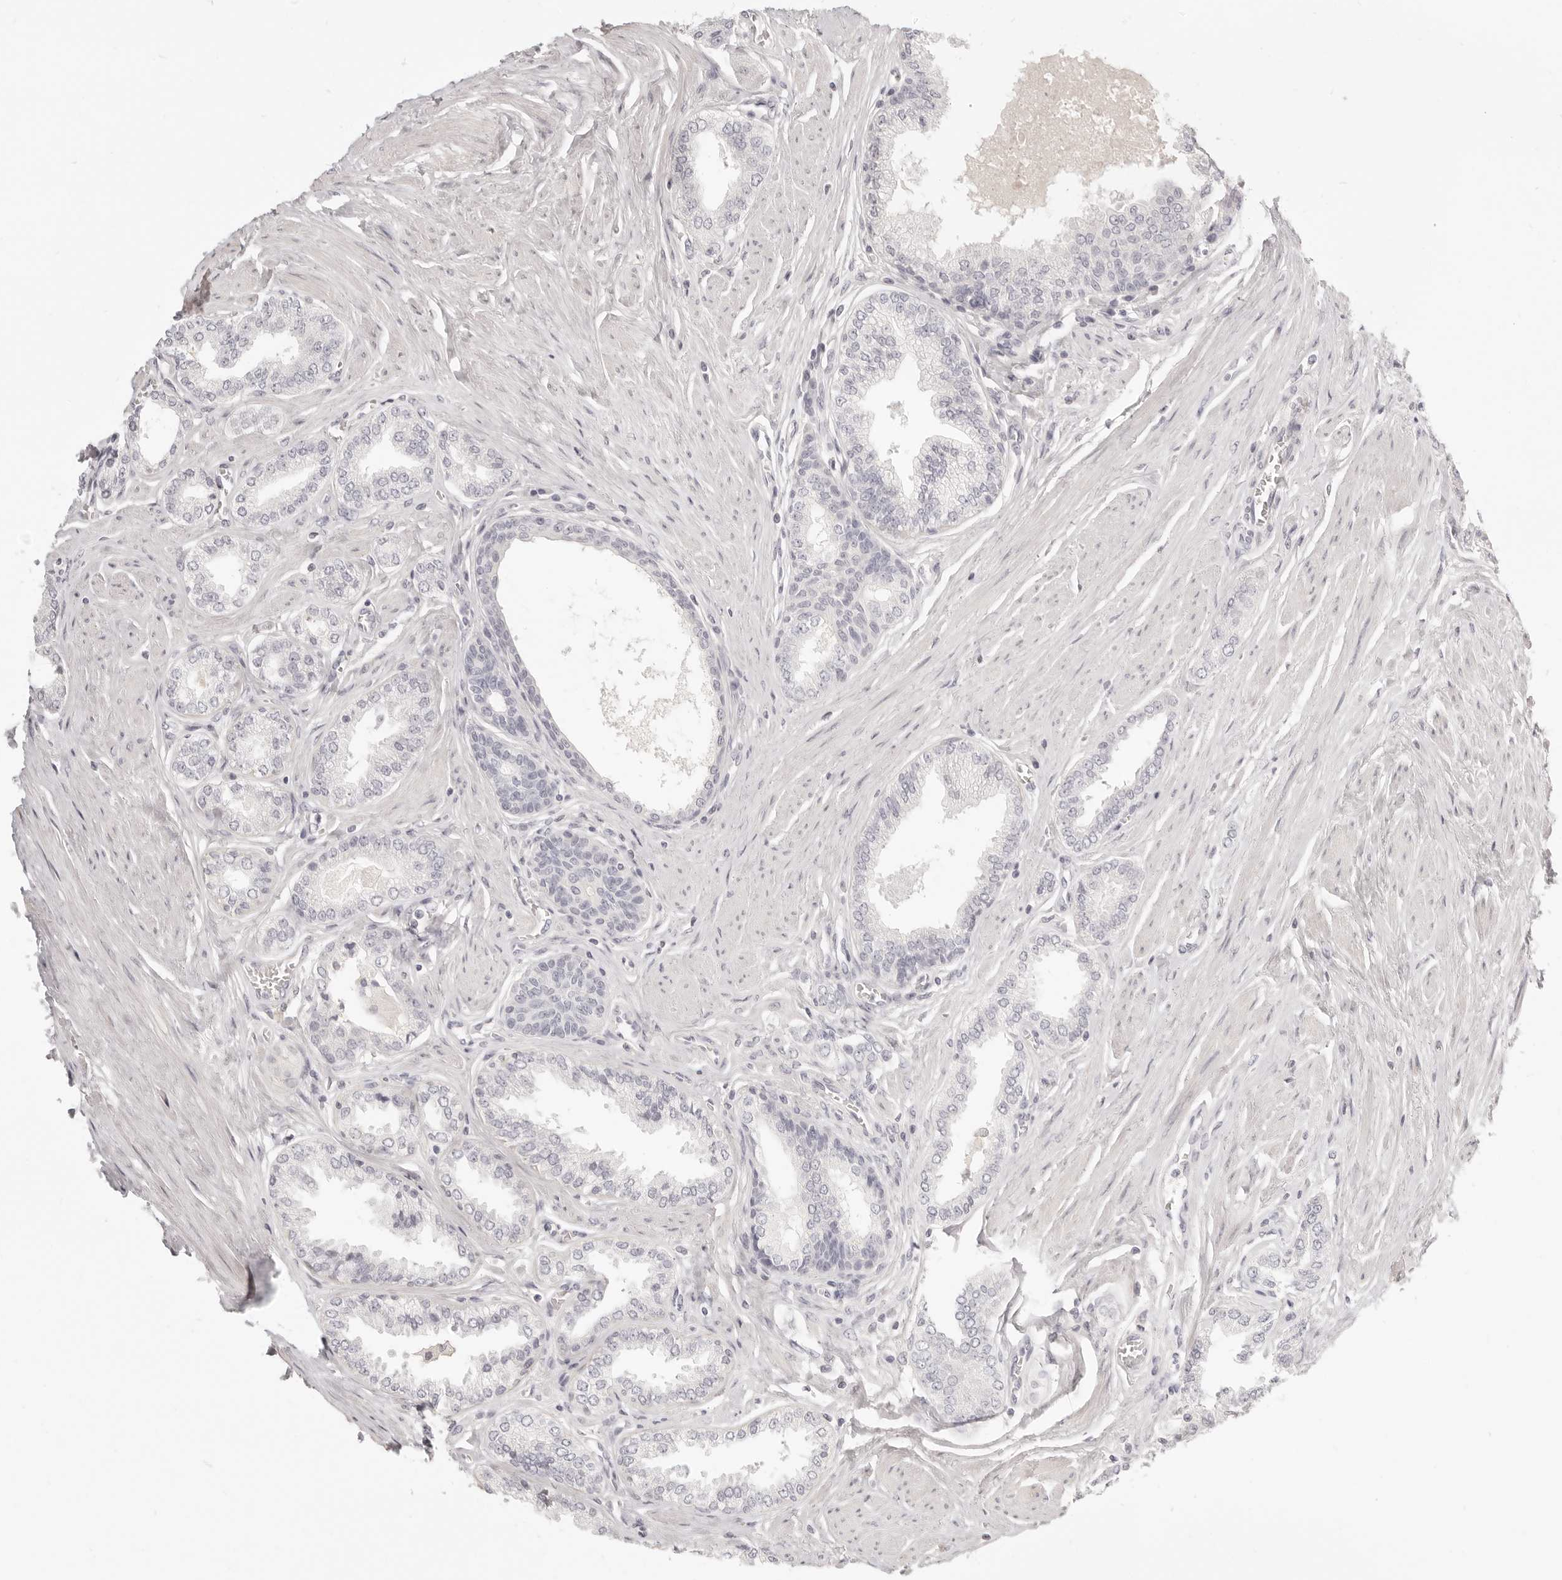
{"staining": {"intensity": "negative", "quantity": "none", "location": "none"}, "tissue": "prostate cancer", "cell_type": "Tumor cells", "image_type": "cancer", "snomed": [{"axis": "morphology", "description": "Adenocarcinoma, Low grade"}, {"axis": "topography", "description": "Prostate"}], "caption": "Tumor cells are negative for protein expression in human prostate cancer (adenocarcinoma (low-grade)).", "gene": "FABP1", "patient": {"sex": "male", "age": 63}}